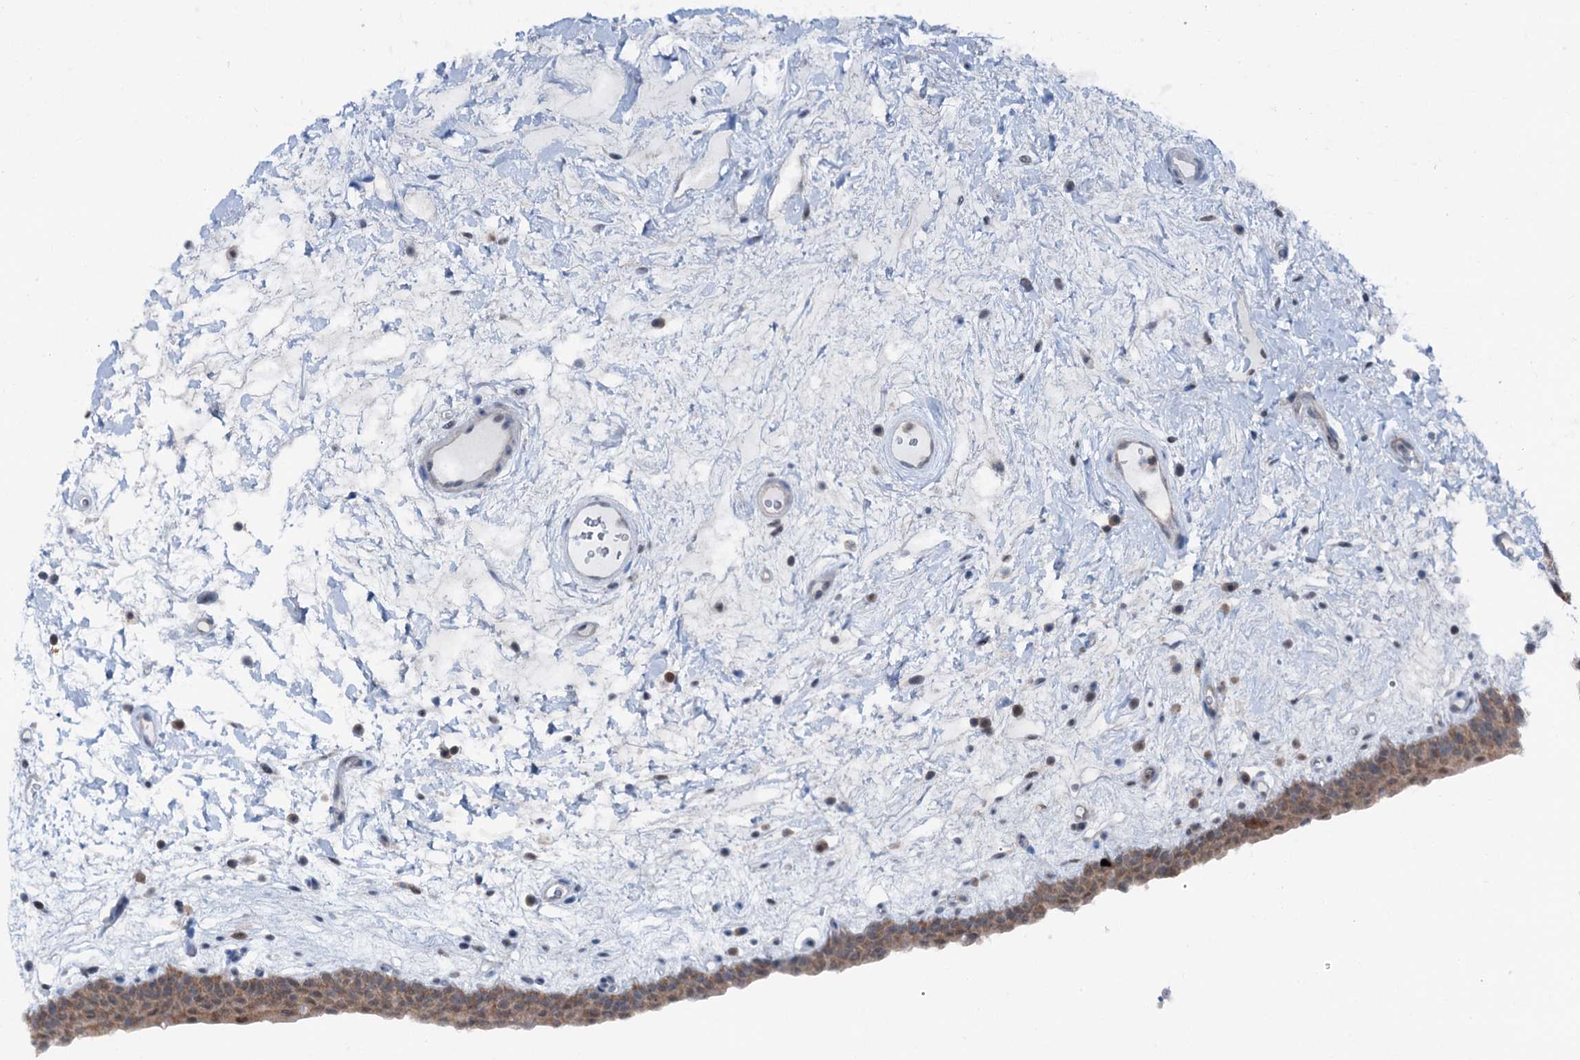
{"staining": {"intensity": "moderate", "quantity": ">75%", "location": "cytoplasmic/membranous,nuclear"}, "tissue": "urinary bladder", "cell_type": "Urothelial cells", "image_type": "normal", "snomed": [{"axis": "morphology", "description": "Normal tissue, NOS"}, {"axis": "topography", "description": "Urinary bladder"}], "caption": "Protein staining of benign urinary bladder reveals moderate cytoplasmic/membranous,nuclear expression in approximately >75% of urothelial cells. (Brightfield microscopy of DAB IHC at high magnification).", "gene": "PSMD13", "patient": {"sex": "male", "age": 83}}